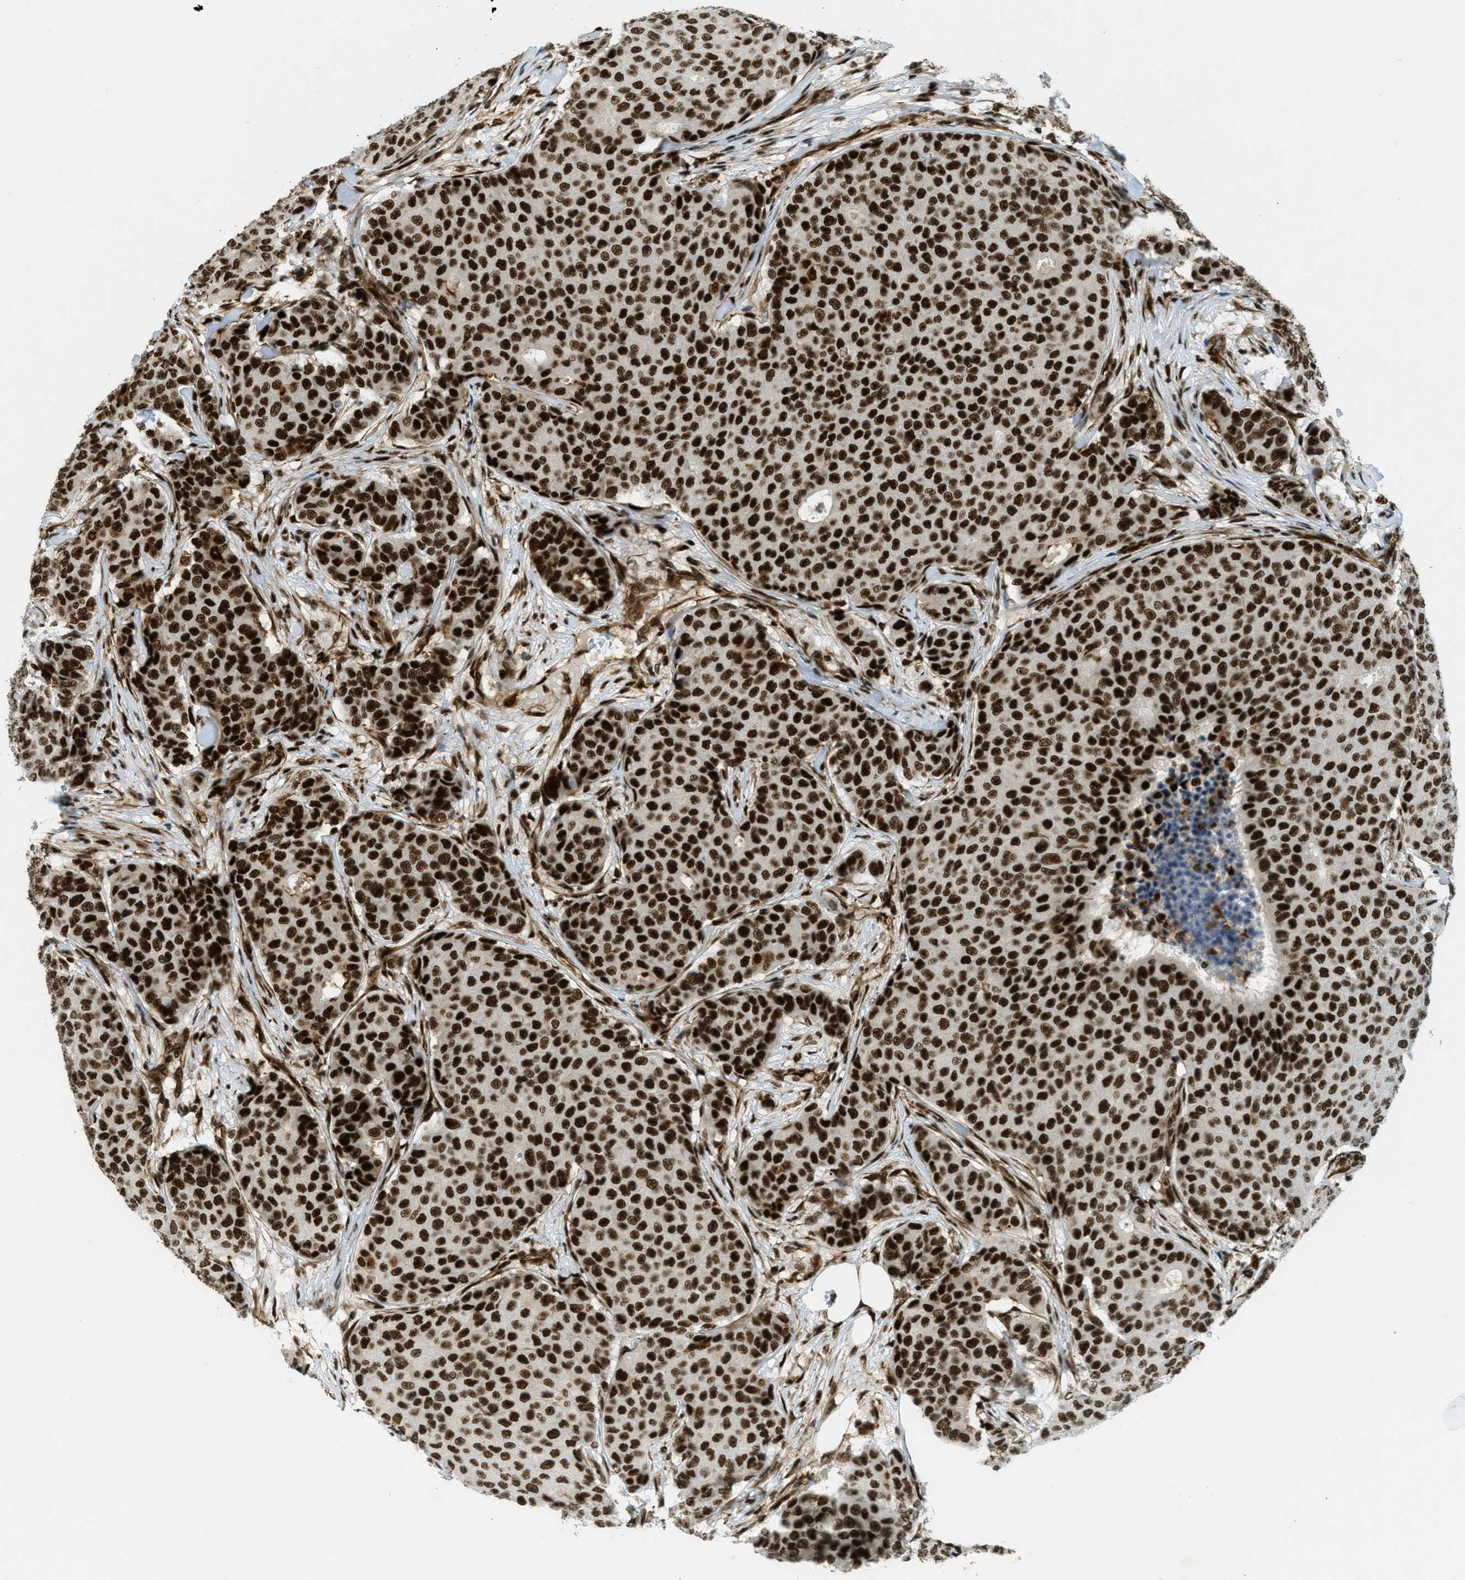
{"staining": {"intensity": "strong", "quantity": ">75%", "location": "nuclear"}, "tissue": "breast cancer", "cell_type": "Tumor cells", "image_type": "cancer", "snomed": [{"axis": "morphology", "description": "Duct carcinoma"}, {"axis": "topography", "description": "Breast"}], "caption": "A brown stain highlights strong nuclear positivity of a protein in breast cancer (infiltrating ductal carcinoma) tumor cells.", "gene": "ZFR", "patient": {"sex": "female", "age": 75}}